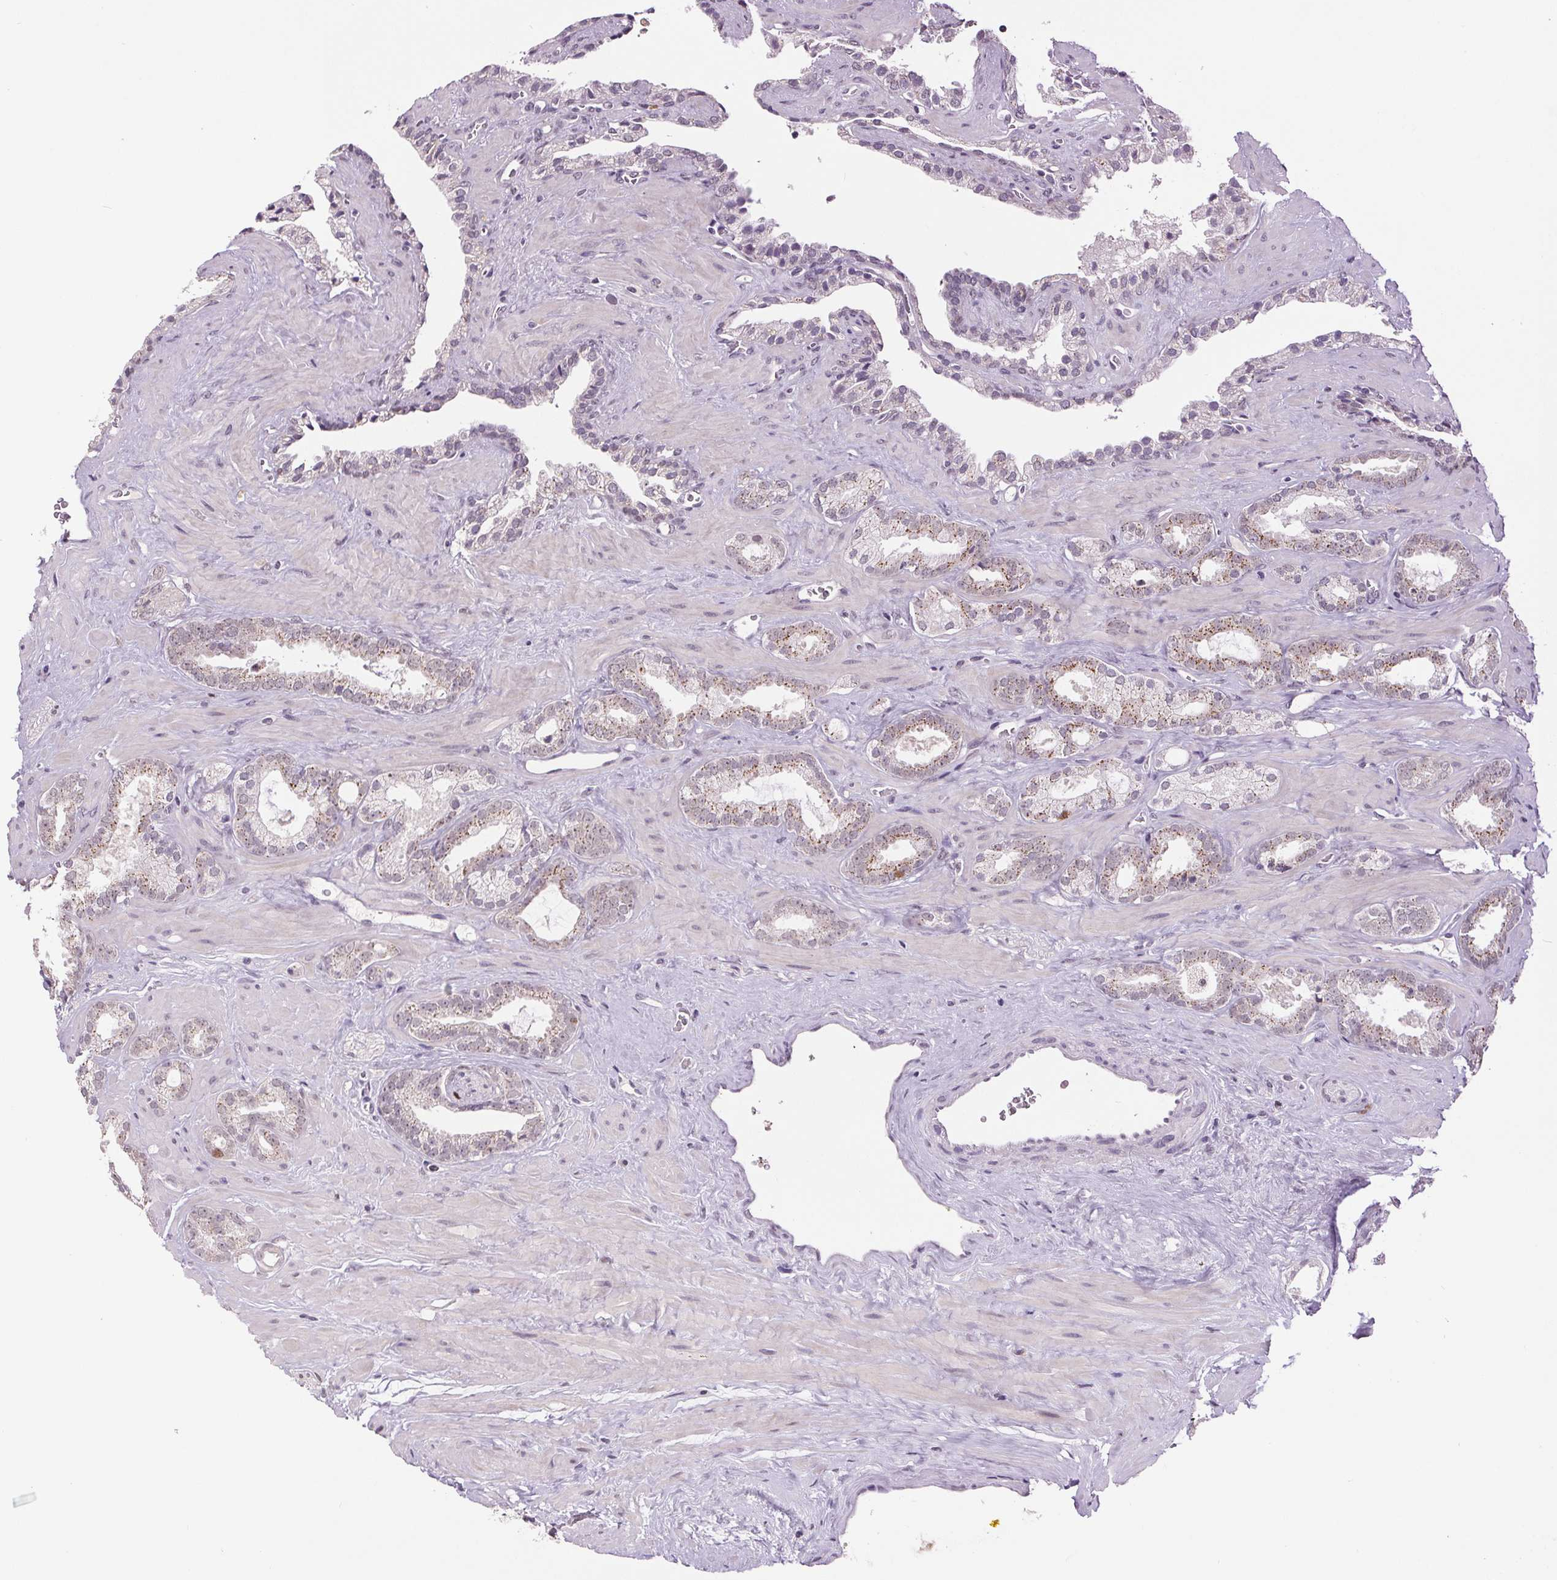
{"staining": {"intensity": "moderate", "quantity": "25%-75%", "location": "cytoplasmic/membranous"}, "tissue": "prostate cancer", "cell_type": "Tumor cells", "image_type": "cancer", "snomed": [{"axis": "morphology", "description": "Adenocarcinoma, Low grade"}, {"axis": "topography", "description": "Prostate"}], "caption": "Low-grade adenocarcinoma (prostate) stained with a brown dye exhibits moderate cytoplasmic/membranous positive expression in about 25%-75% of tumor cells.", "gene": "CENPF", "patient": {"sex": "male", "age": 62}}